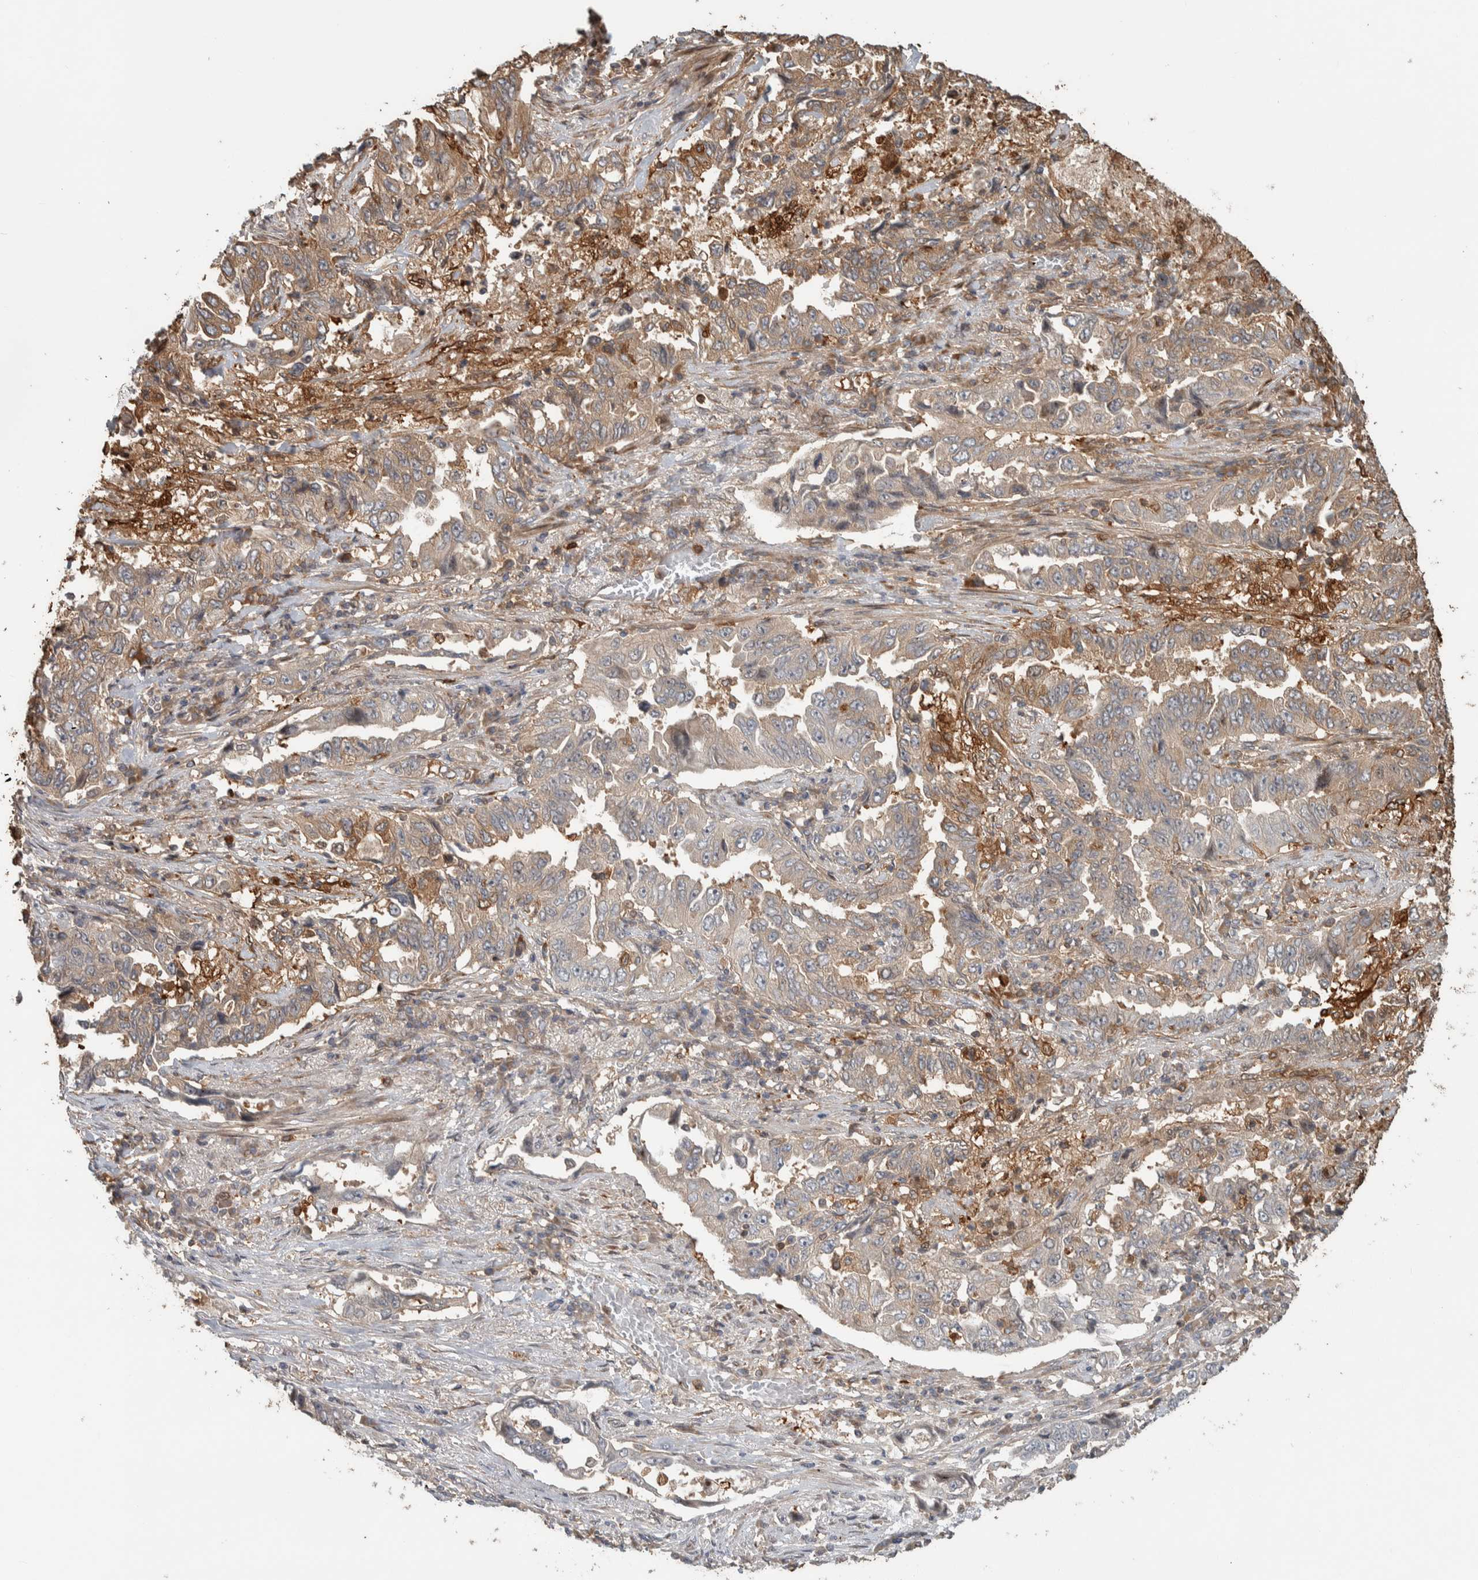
{"staining": {"intensity": "weak", "quantity": ">75%", "location": "cytoplasmic/membranous"}, "tissue": "lung cancer", "cell_type": "Tumor cells", "image_type": "cancer", "snomed": [{"axis": "morphology", "description": "Adenocarcinoma, NOS"}, {"axis": "topography", "description": "Lung"}], "caption": "DAB immunohistochemical staining of human lung adenocarcinoma displays weak cytoplasmic/membranous protein expression in about >75% of tumor cells.", "gene": "CNTROB", "patient": {"sex": "female", "age": 51}}